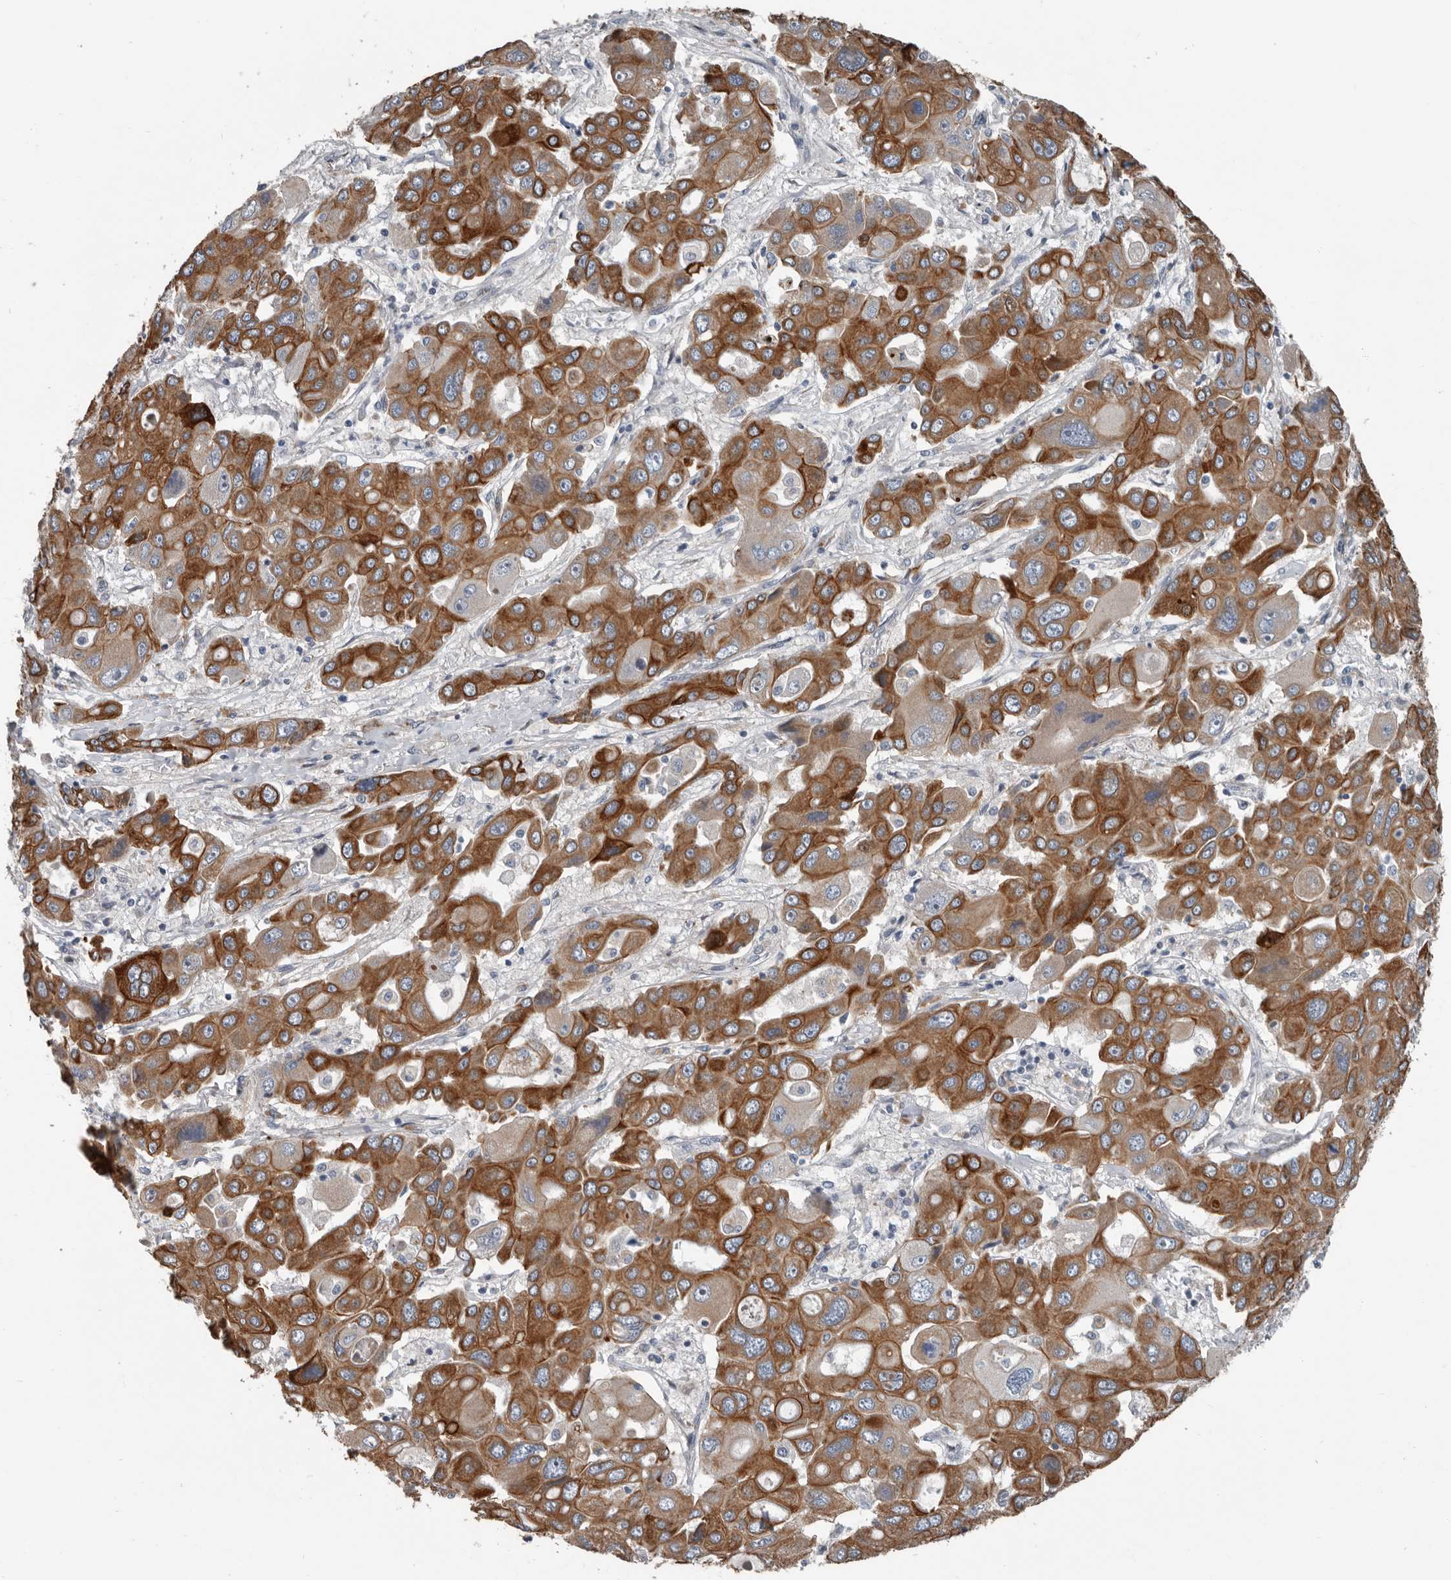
{"staining": {"intensity": "strong", "quantity": ">75%", "location": "cytoplasmic/membranous"}, "tissue": "liver cancer", "cell_type": "Tumor cells", "image_type": "cancer", "snomed": [{"axis": "morphology", "description": "Cholangiocarcinoma"}, {"axis": "topography", "description": "Liver"}], "caption": "Tumor cells display high levels of strong cytoplasmic/membranous positivity in approximately >75% of cells in human liver cancer (cholangiocarcinoma).", "gene": "DPY19L4", "patient": {"sex": "male", "age": 67}}